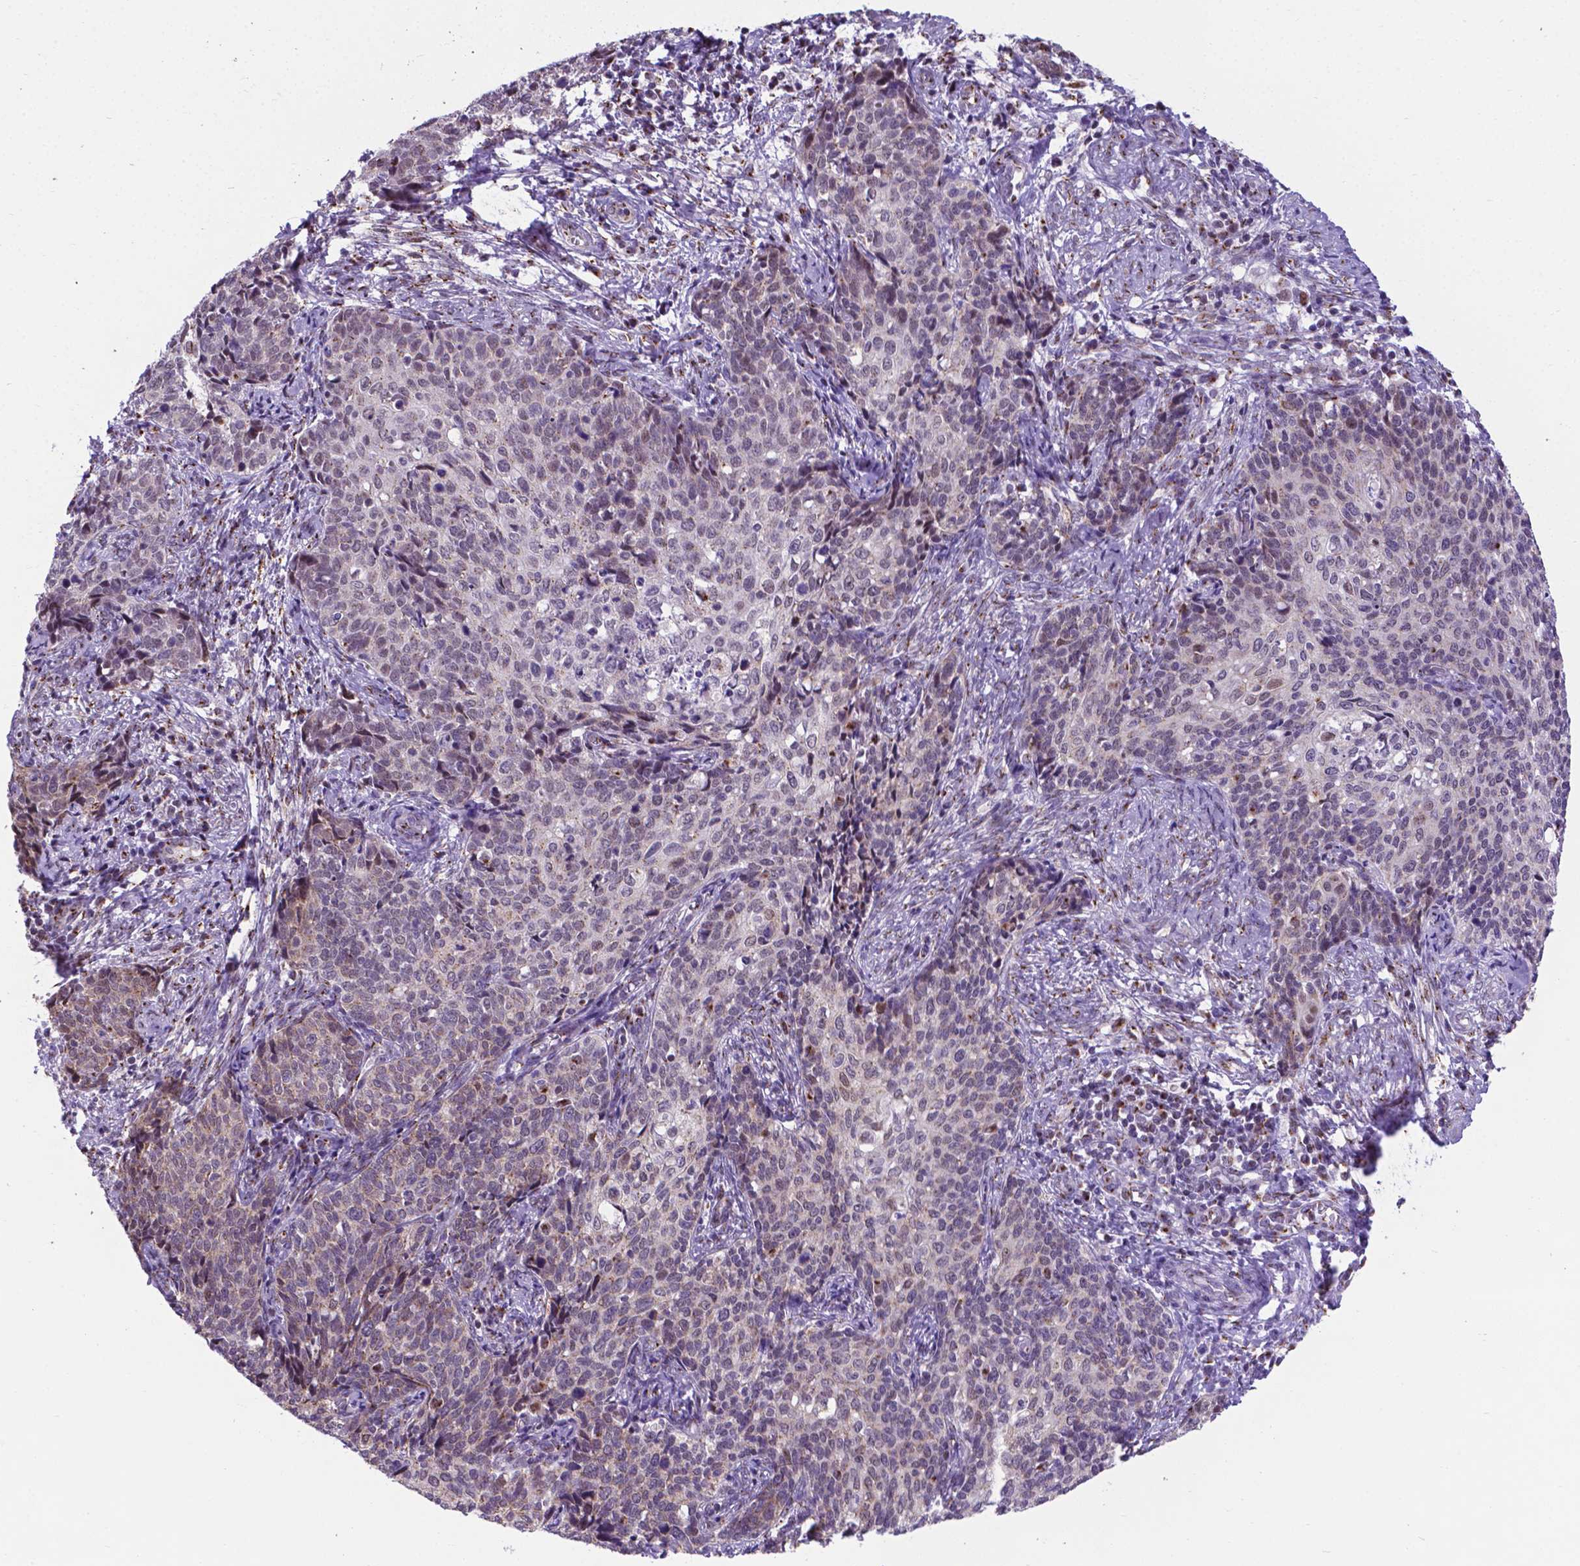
{"staining": {"intensity": "weak", "quantity": "25%-75%", "location": "cytoplasmic/membranous,nuclear"}, "tissue": "cervical cancer", "cell_type": "Tumor cells", "image_type": "cancer", "snomed": [{"axis": "morphology", "description": "Squamous cell carcinoma, NOS"}, {"axis": "topography", "description": "Cervix"}], "caption": "Squamous cell carcinoma (cervical) tissue reveals weak cytoplasmic/membranous and nuclear staining in about 25%-75% of tumor cells Immunohistochemistry stains the protein in brown and the nuclei are stained blue.", "gene": "MRPL10", "patient": {"sex": "female", "age": 39}}